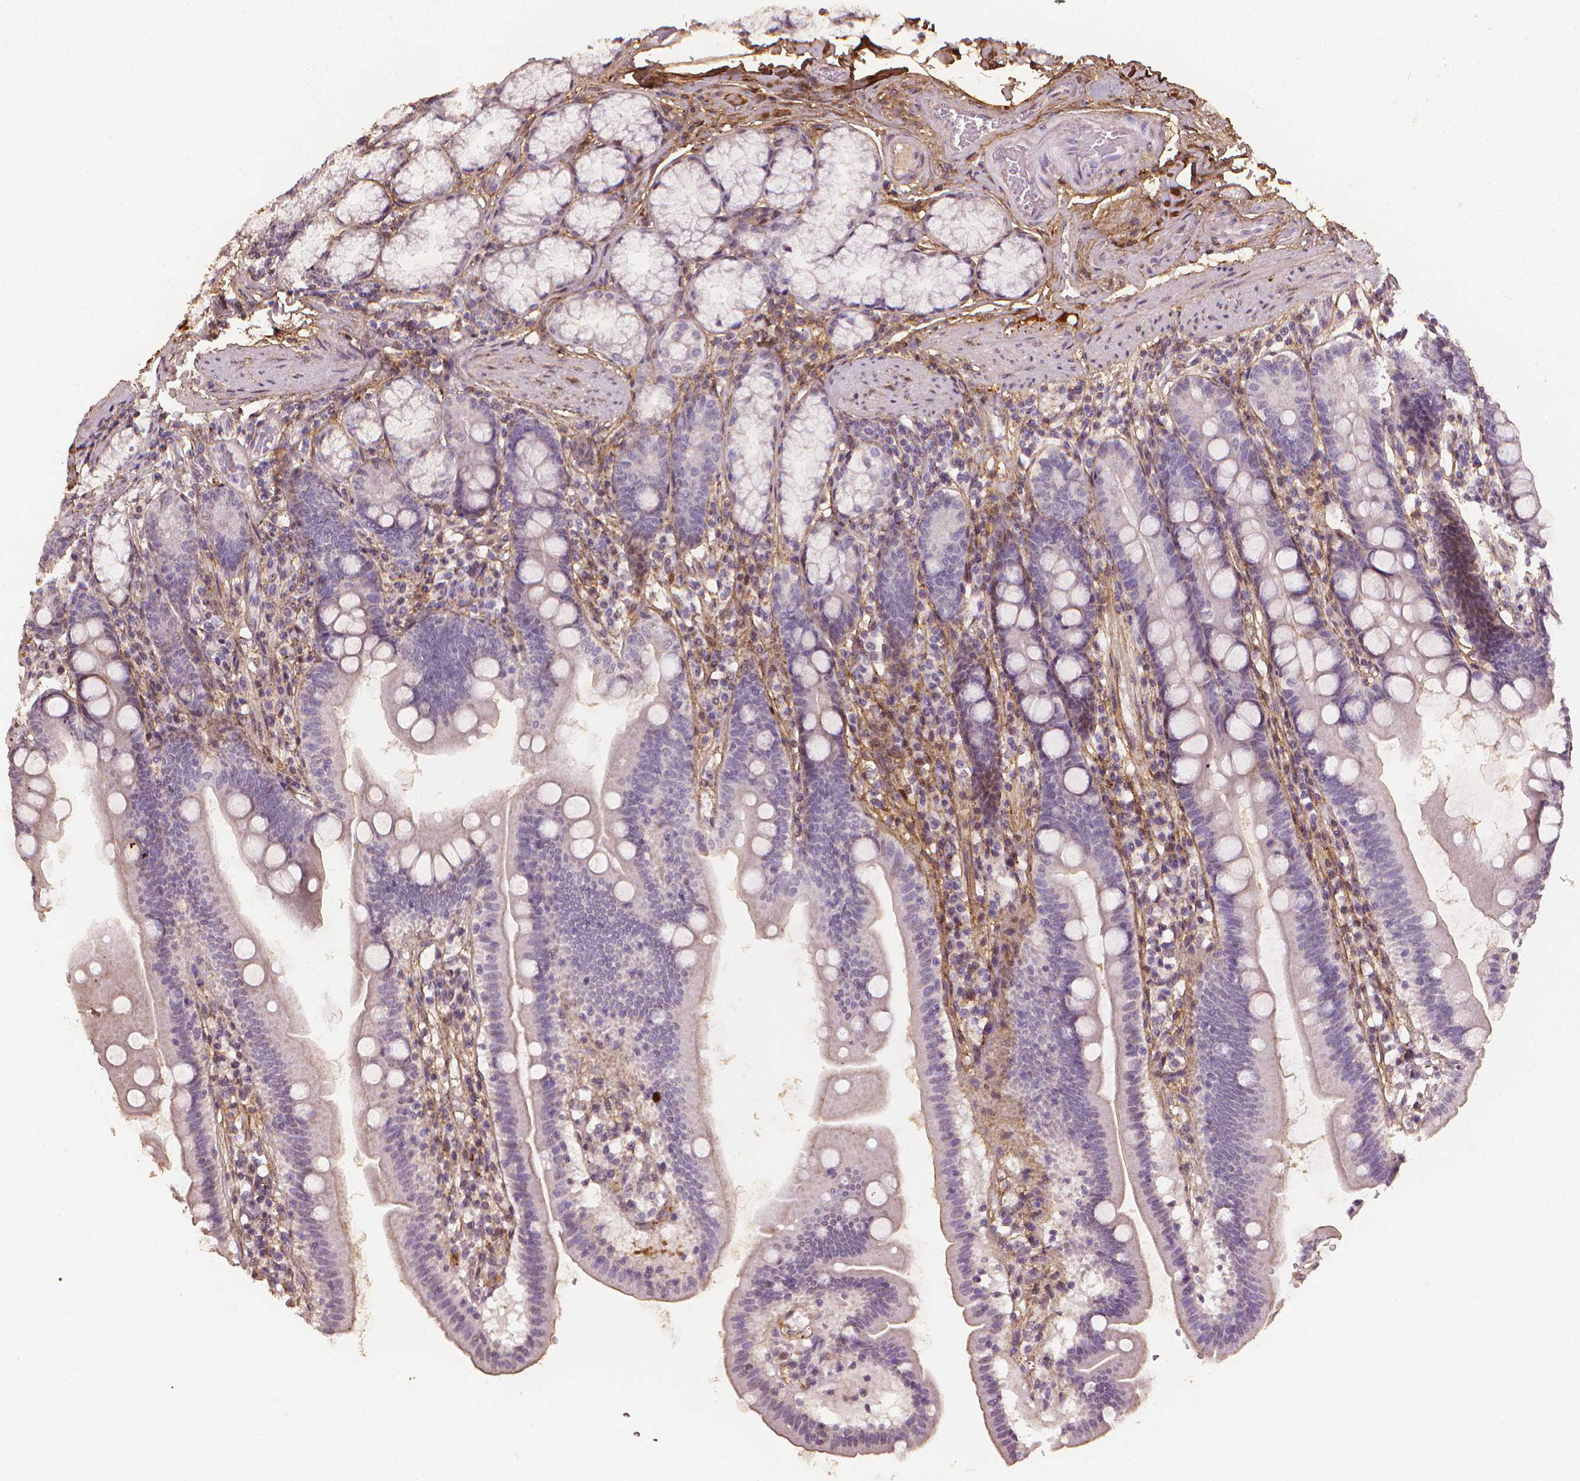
{"staining": {"intensity": "moderate", "quantity": "<25%", "location": "cytoplasmic/membranous"}, "tissue": "duodenum", "cell_type": "Glandular cells", "image_type": "normal", "snomed": [{"axis": "morphology", "description": "Normal tissue, NOS"}, {"axis": "topography", "description": "Duodenum"}], "caption": "Glandular cells display low levels of moderate cytoplasmic/membranous expression in about <25% of cells in unremarkable human duodenum. The protein of interest is stained brown, and the nuclei are stained in blue (DAB IHC with brightfield microscopy, high magnification).", "gene": "DCN", "patient": {"sex": "female", "age": 67}}